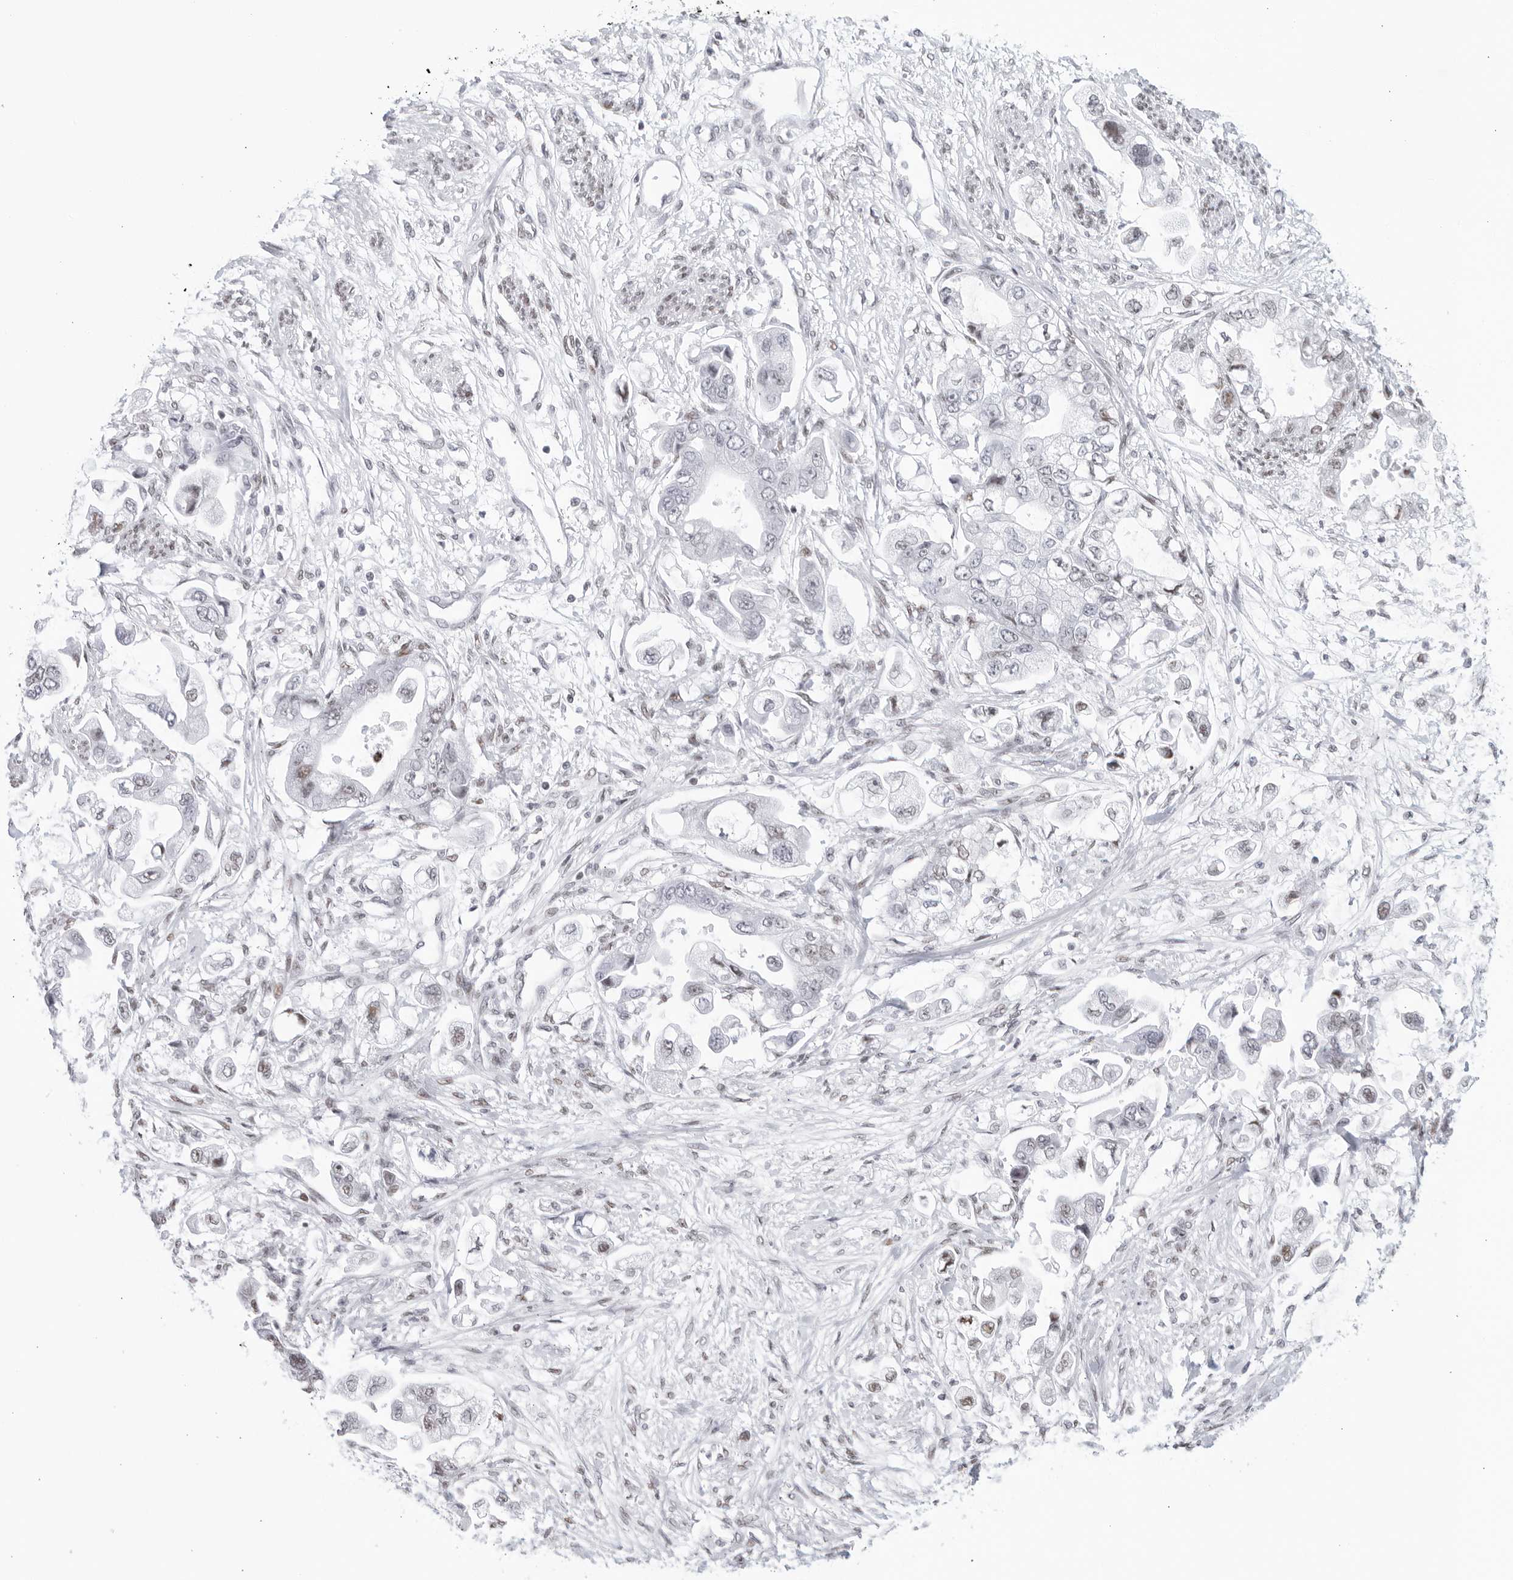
{"staining": {"intensity": "moderate", "quantity": "<25%", "location": "nuclear"}, "tissue": "stomach cancer", "cell_type": "Tumor cells", "image_type": "cancer", "snomed": [{"axis": "morphology", "description": "Adenocarcinoma, NOS"}, {"axis": "topography", "description": "Stomach"}], "caption": "Adenocarcinoma (stomach) stained with a protein marker reveals moderate staining in tumor cells.", "gene": "HP1BP3", "patient": {"sex": "male", "age": 62}}